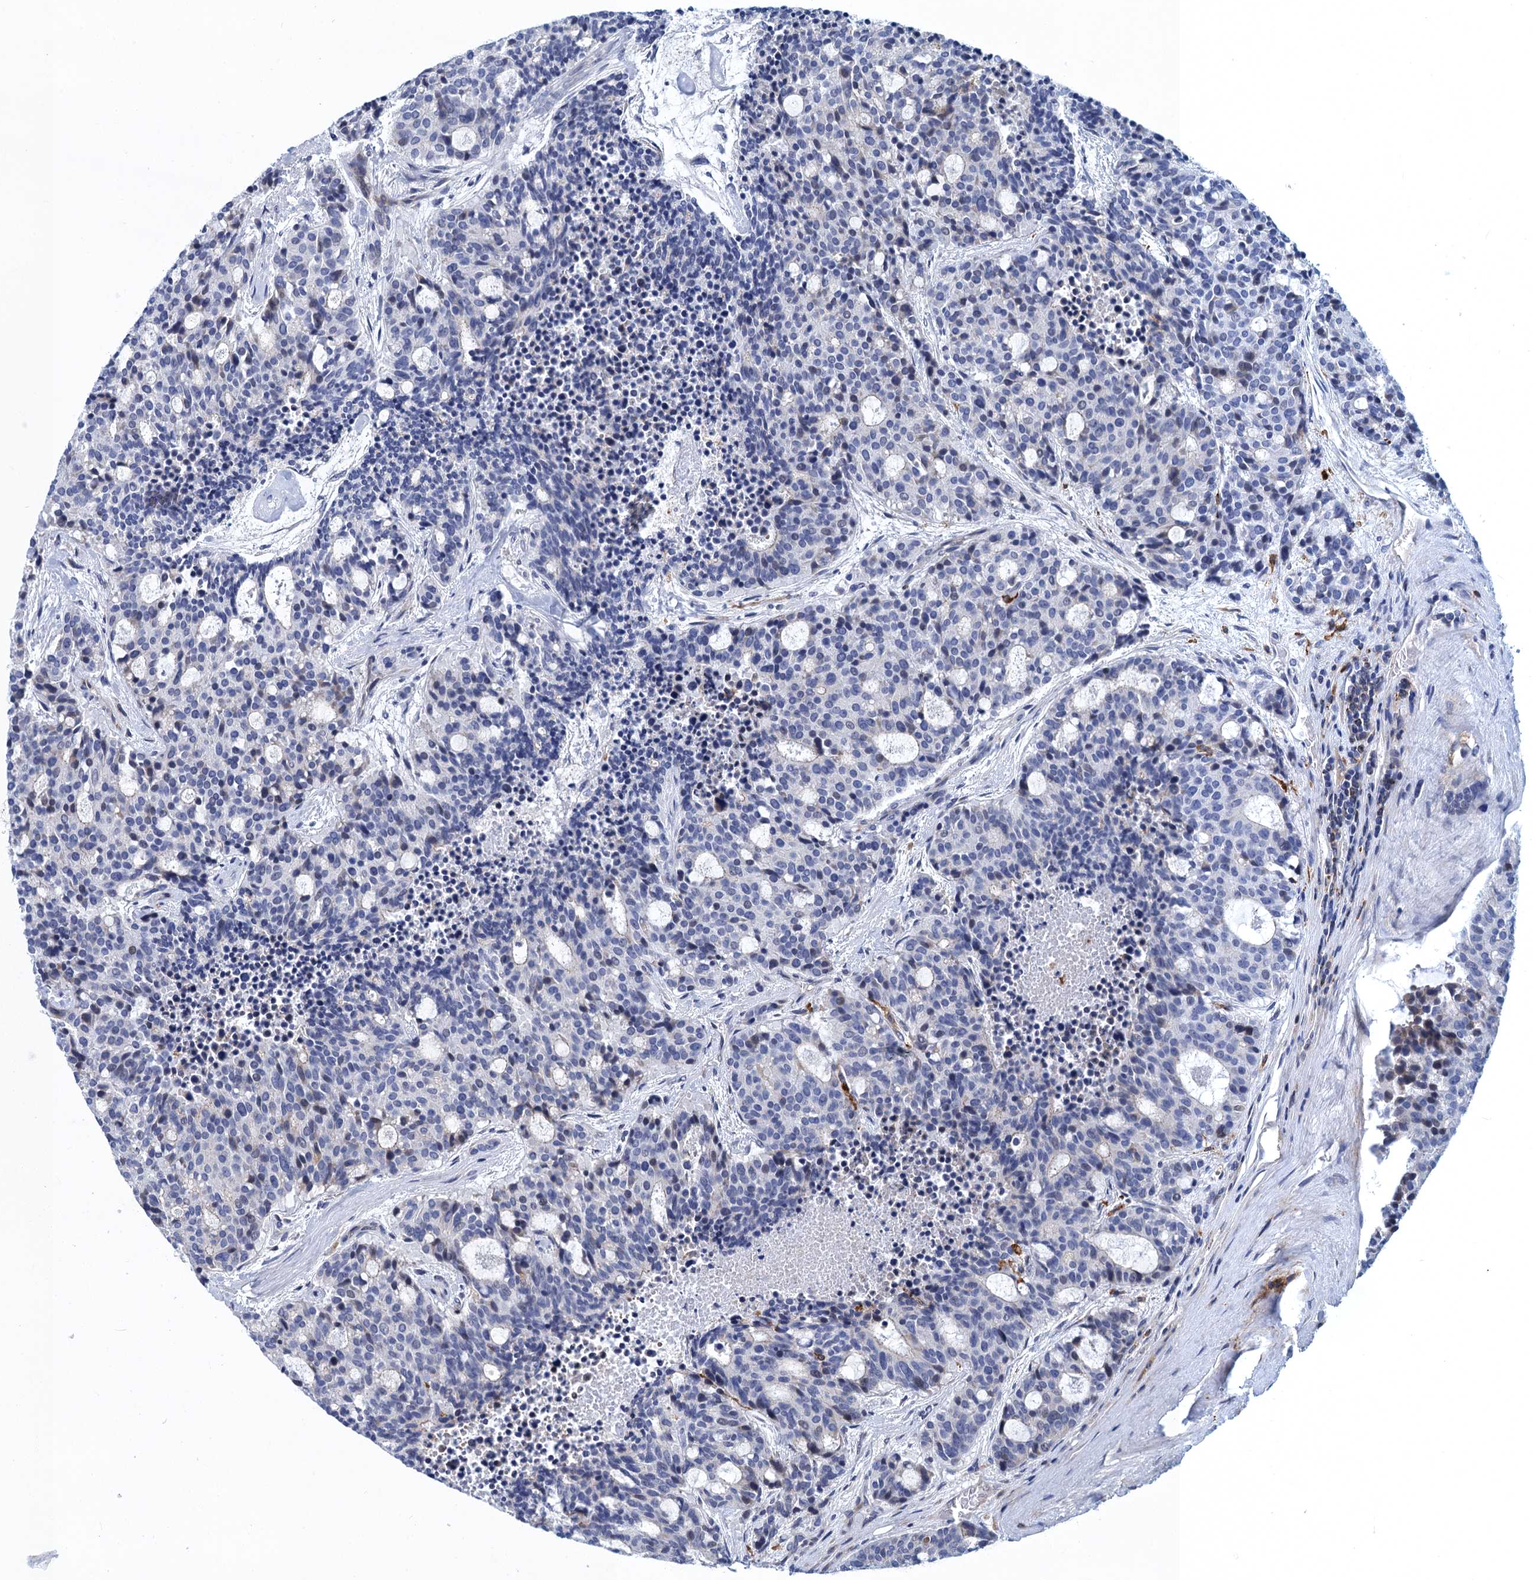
{"staining": {"intensity": "negative", "quantity": "none", "location": "none"}, "tissue": "carcinoid", "cell_type": "Tumor cells", "image_type": "cancer", "snomed": [{"axis": "morphology", "description": "Carcinoid, malignant, NOS"}, {"axis": "topography", "description": "Pancreas"}], "caption": "This is a photomicrograph of IHC staining of malignant carcinoid, which shows no staining in tumor cells.", "gene": "DNHD1", "patient": {"sex": "female", "age": 54}}